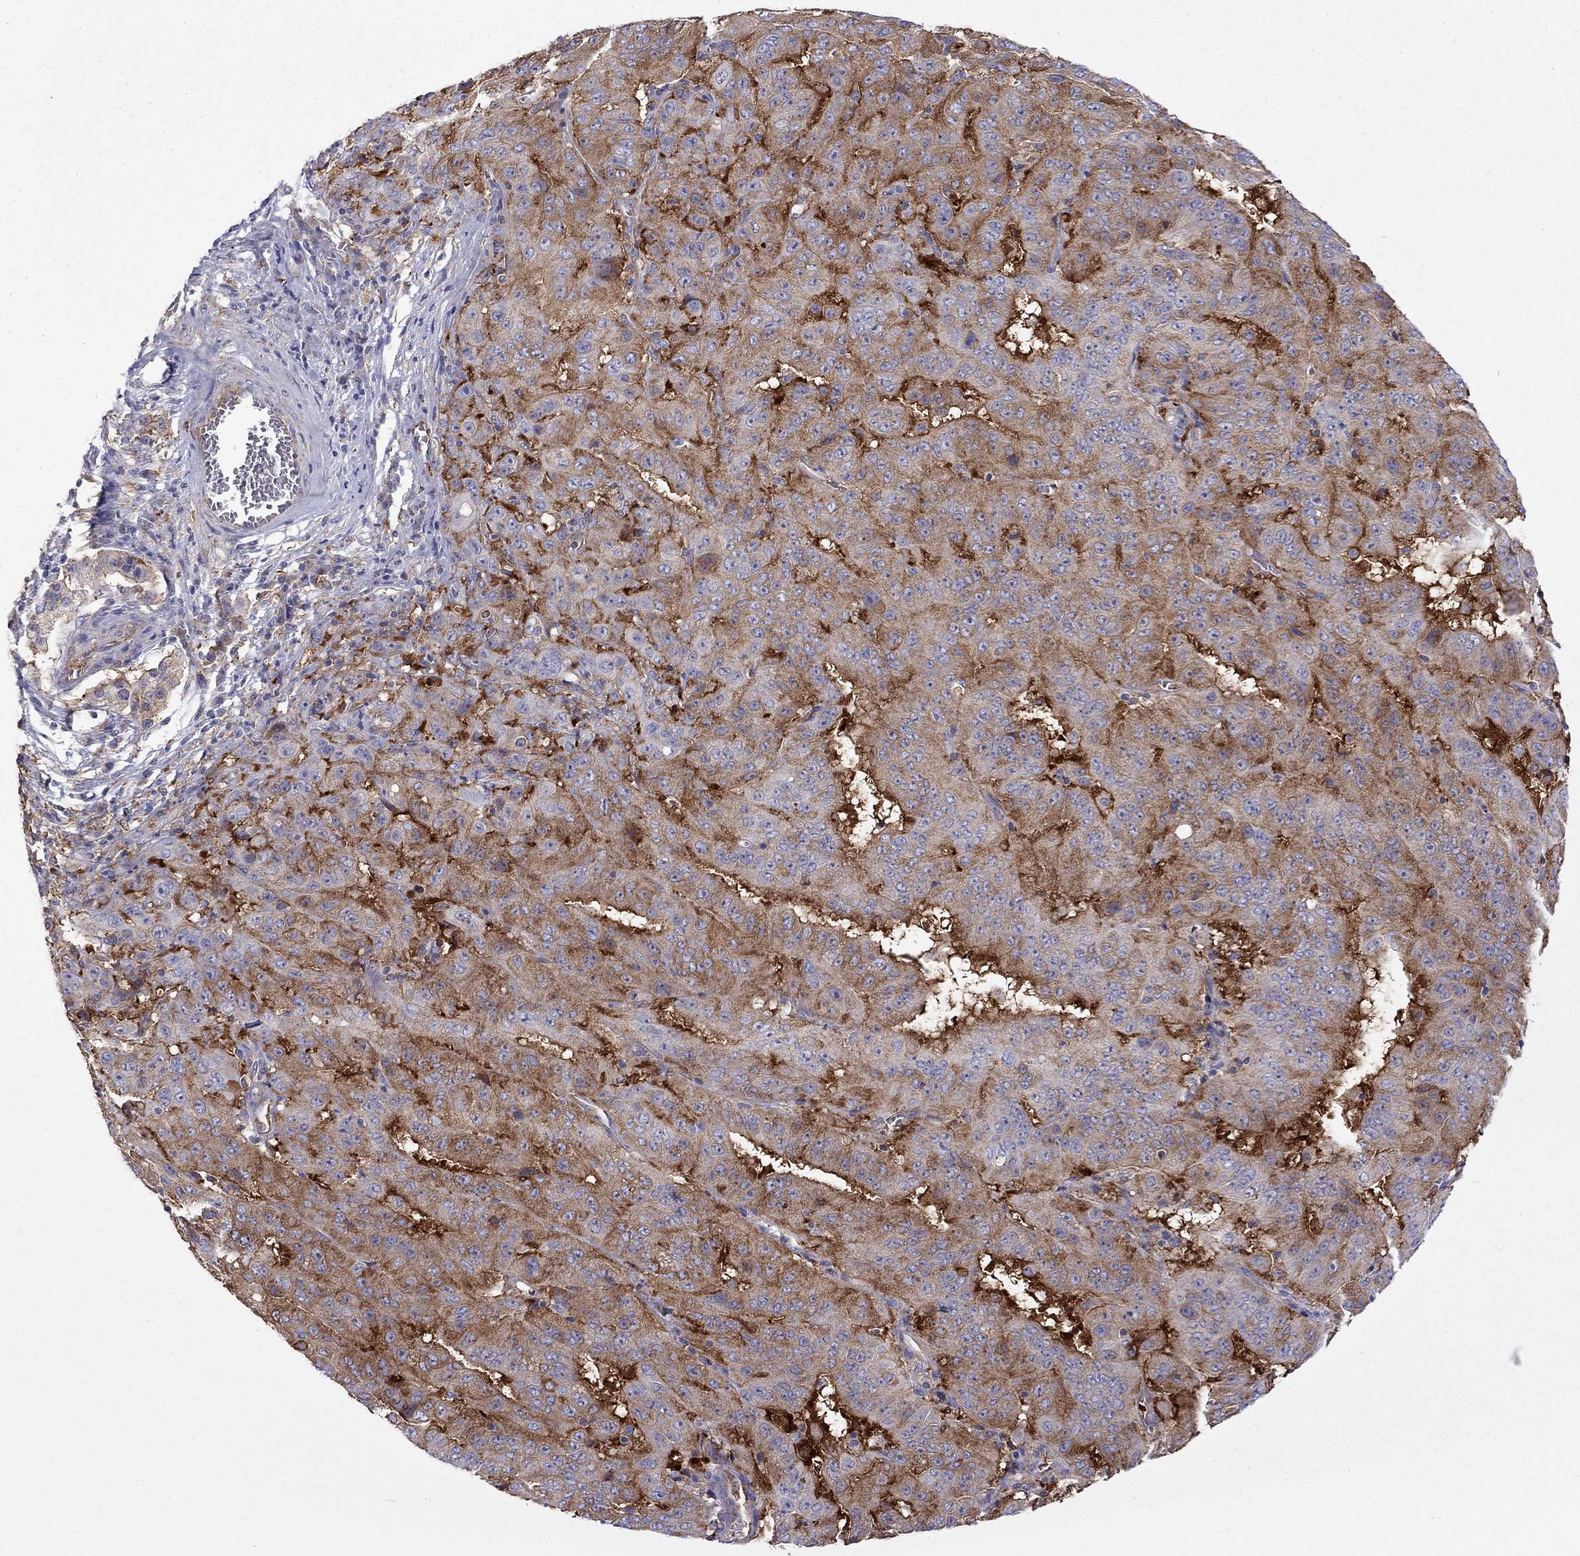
{"staining": {"intensity": "strong", "quantity": ">75%", "location": "cytoplasmic/membranous"}, "tissue": "pancreatic cancer", "cell_type": "Tumor cells", "image_type": "cancer", "snomed": [{"axis": "morphology", "description": "Adenocarcinoma, NOS"}, {"axis": "topography", "description": "Pancreas"}], "caption": "Human adenocarcinoma (pancreatic) stained with a protein marker shows strong staining in tumor cells.", "gene": "EIF4E3", "patient": {"sex": "male", "age": 63}}